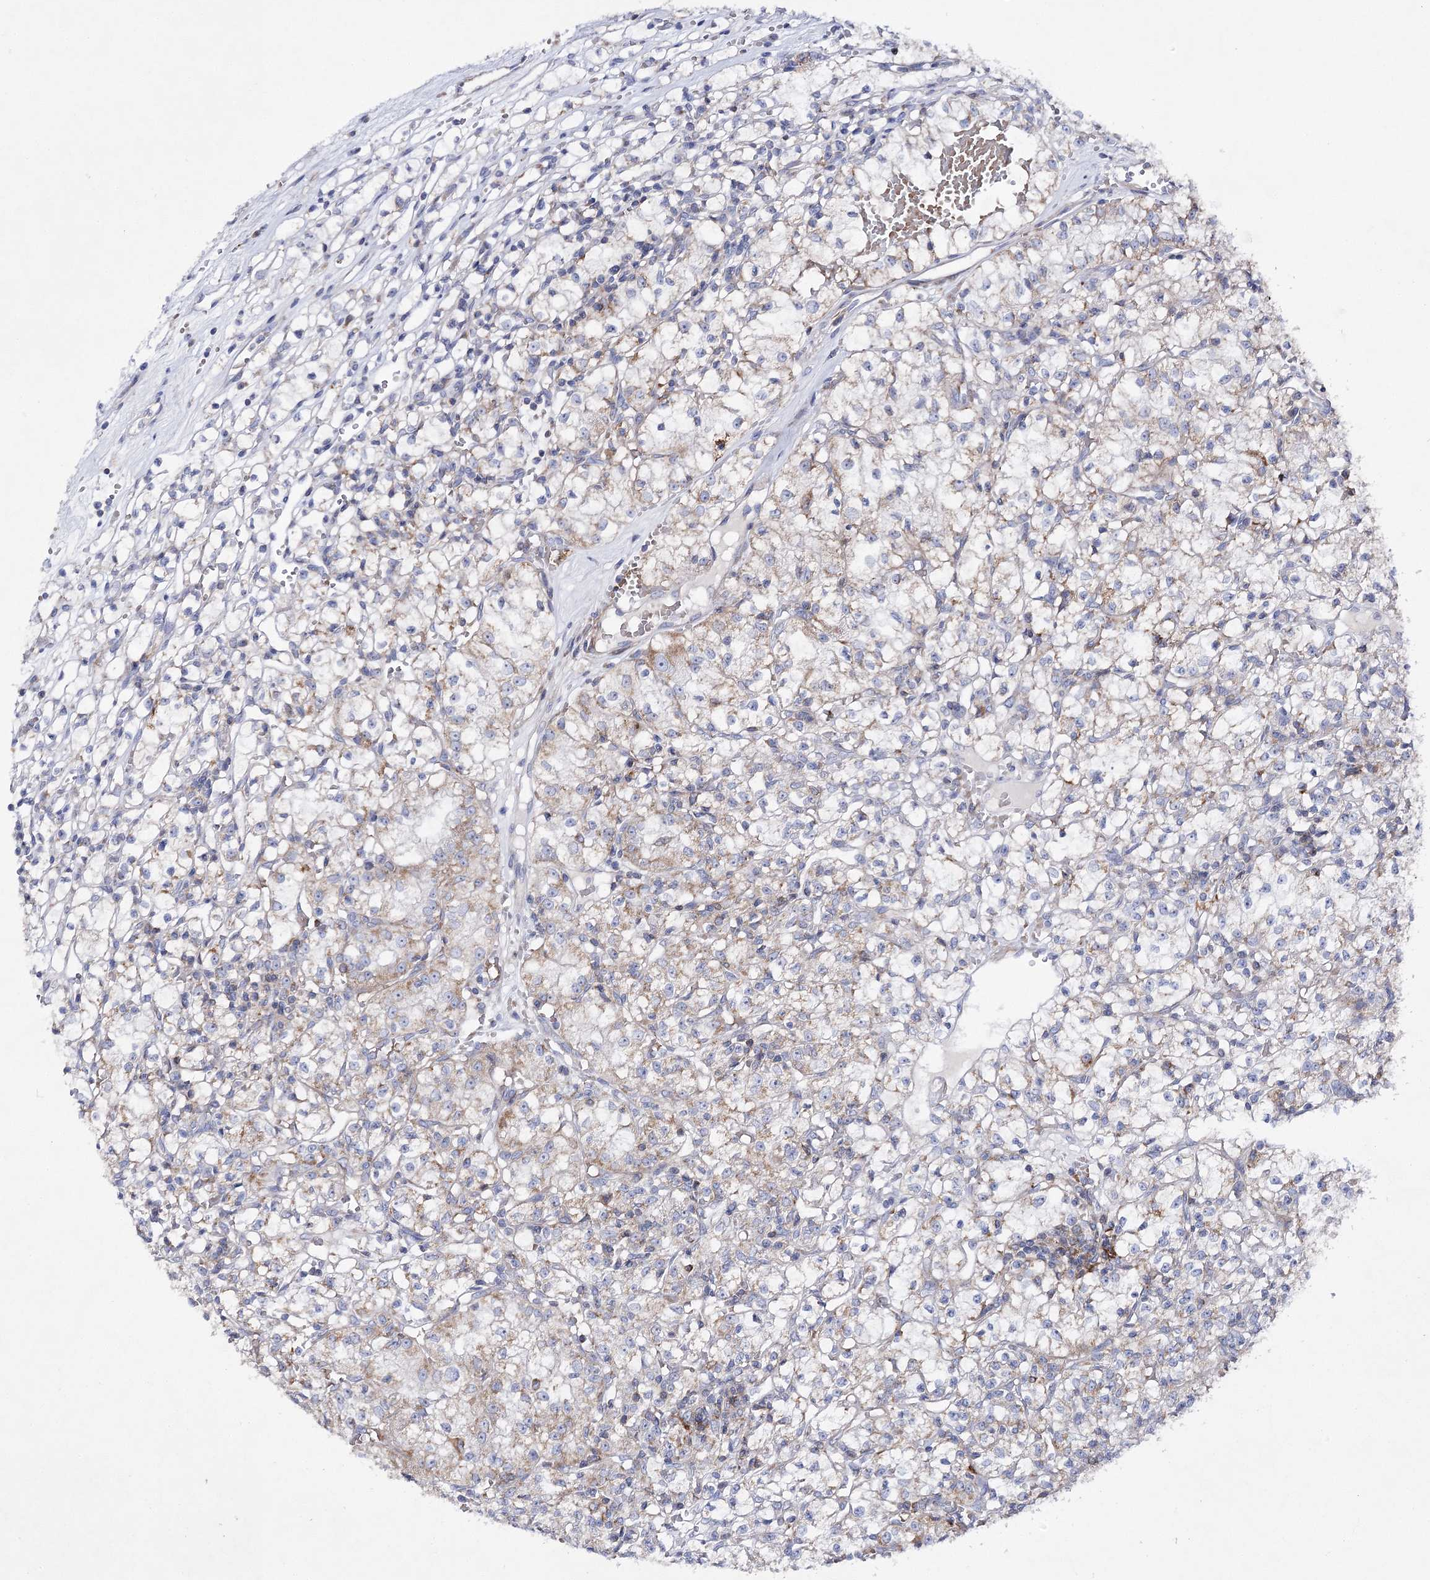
{"staining": {"intensity": "weak", "quantity": "25%-75%", "location": "cytoplasmic/membranous"}, "tissue": "renal cancer", "cell_type": "Tumor cells", "image_type": "cancer", "snomed": [{"axis": "morphology", "description": "Adenocarcinoma, NOS"}, {"axis": "topography", "description": "Kidney"}], "caption": "A low amount of weak cytoplasmic/membranous positivity is appreciated in approximately 25%-75% of tumor cells in adenocarcinoma (renal) tissue.", "gene": "COX15", "patient": {"sex": "female", "age": 59}}